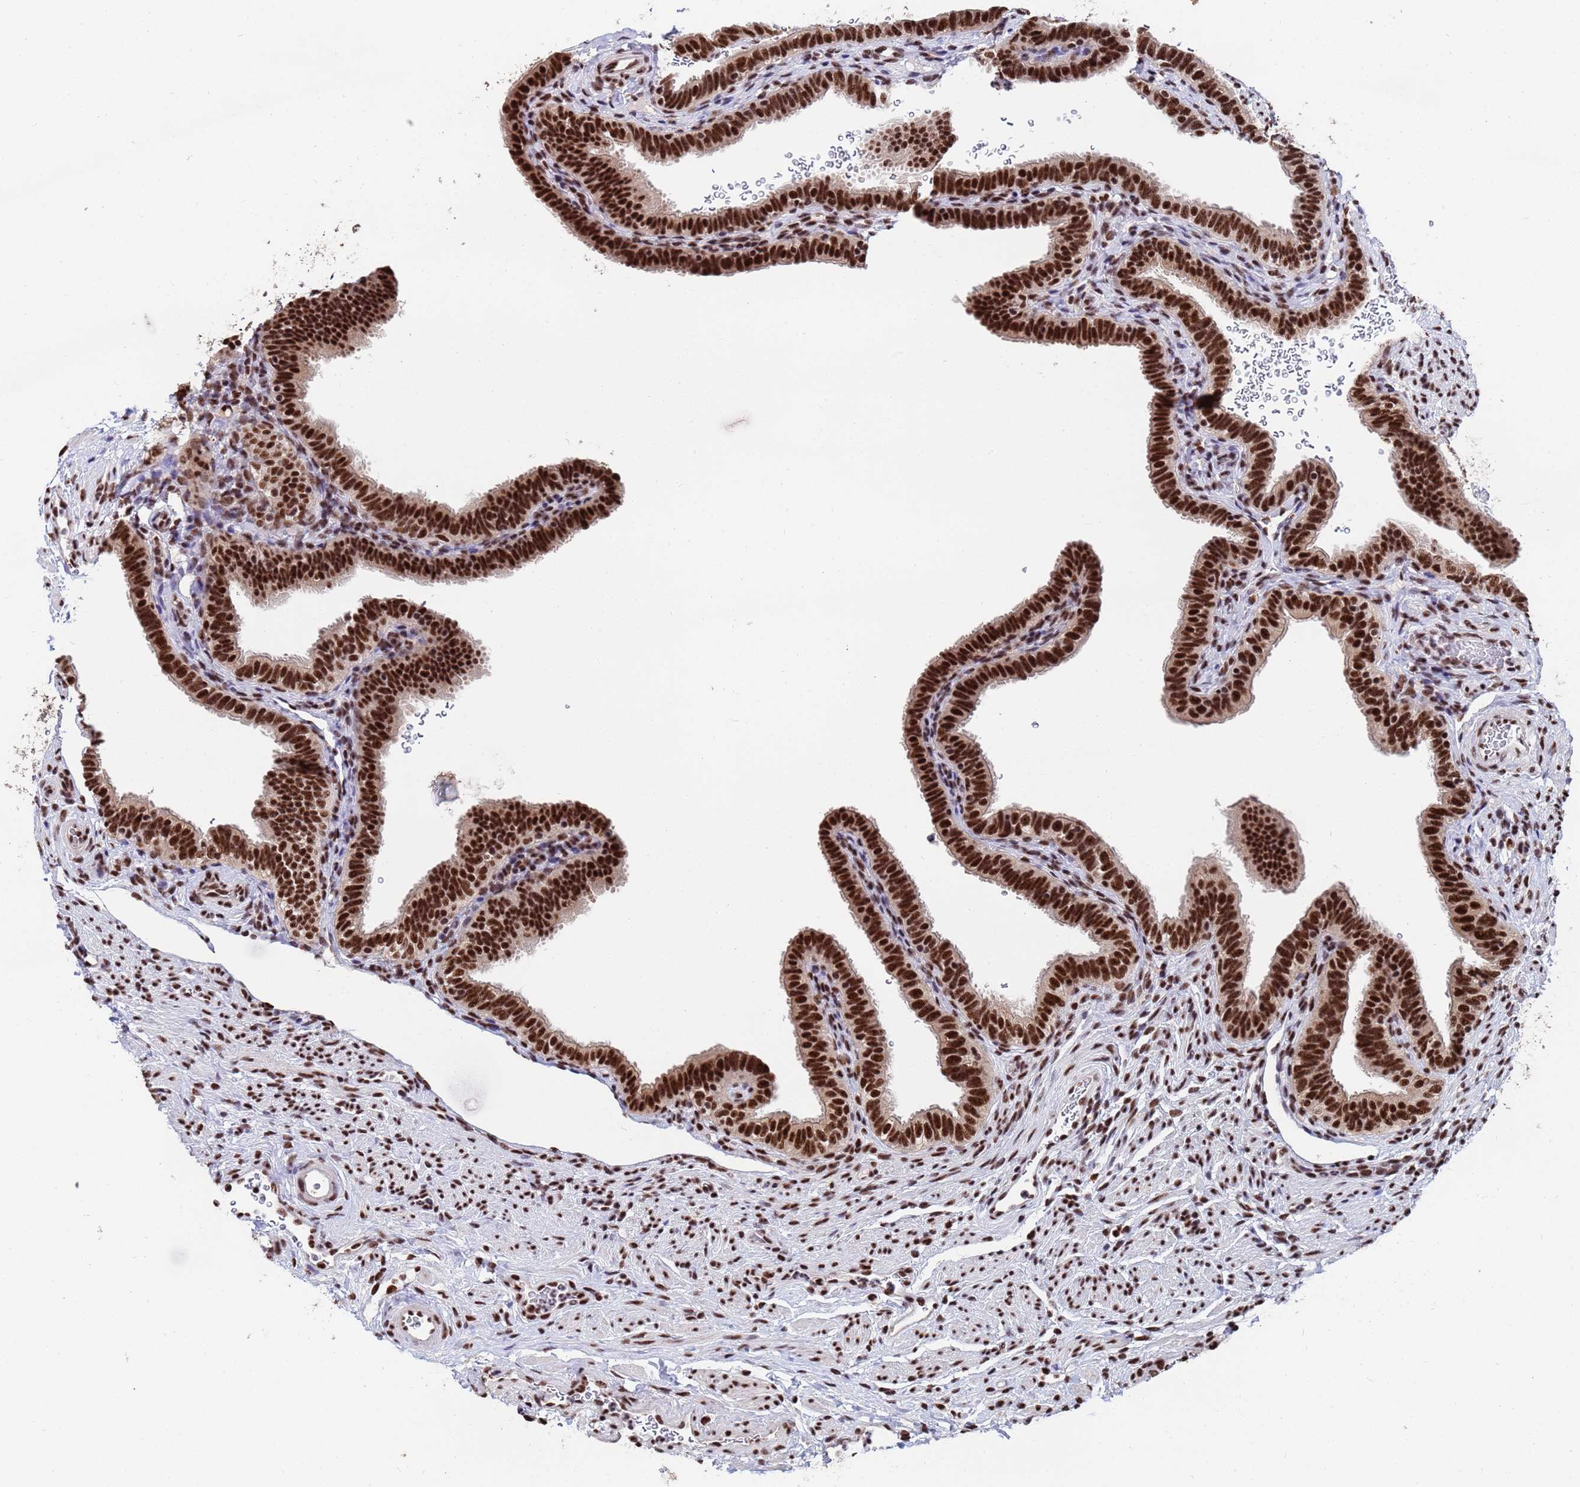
{"staining": {"intensity": "strong", "quantity": ">75%", "location": "nuclear"}, "tissue": "fallopian tube", "cell_type": "Glandular cells", "image_type": "normal", "snomed": [{"axis": "morphology", "description": "Normal tissue, NOS"}, {"axis": "topography", "description": "Fallopian tube"}], "caption": "Strong nuclear protein expression is appreciated in about >75% of glandular cells in fallopian tube.", "gene": "SF3B2", "patient": {"sex": "female", "age": 41}}